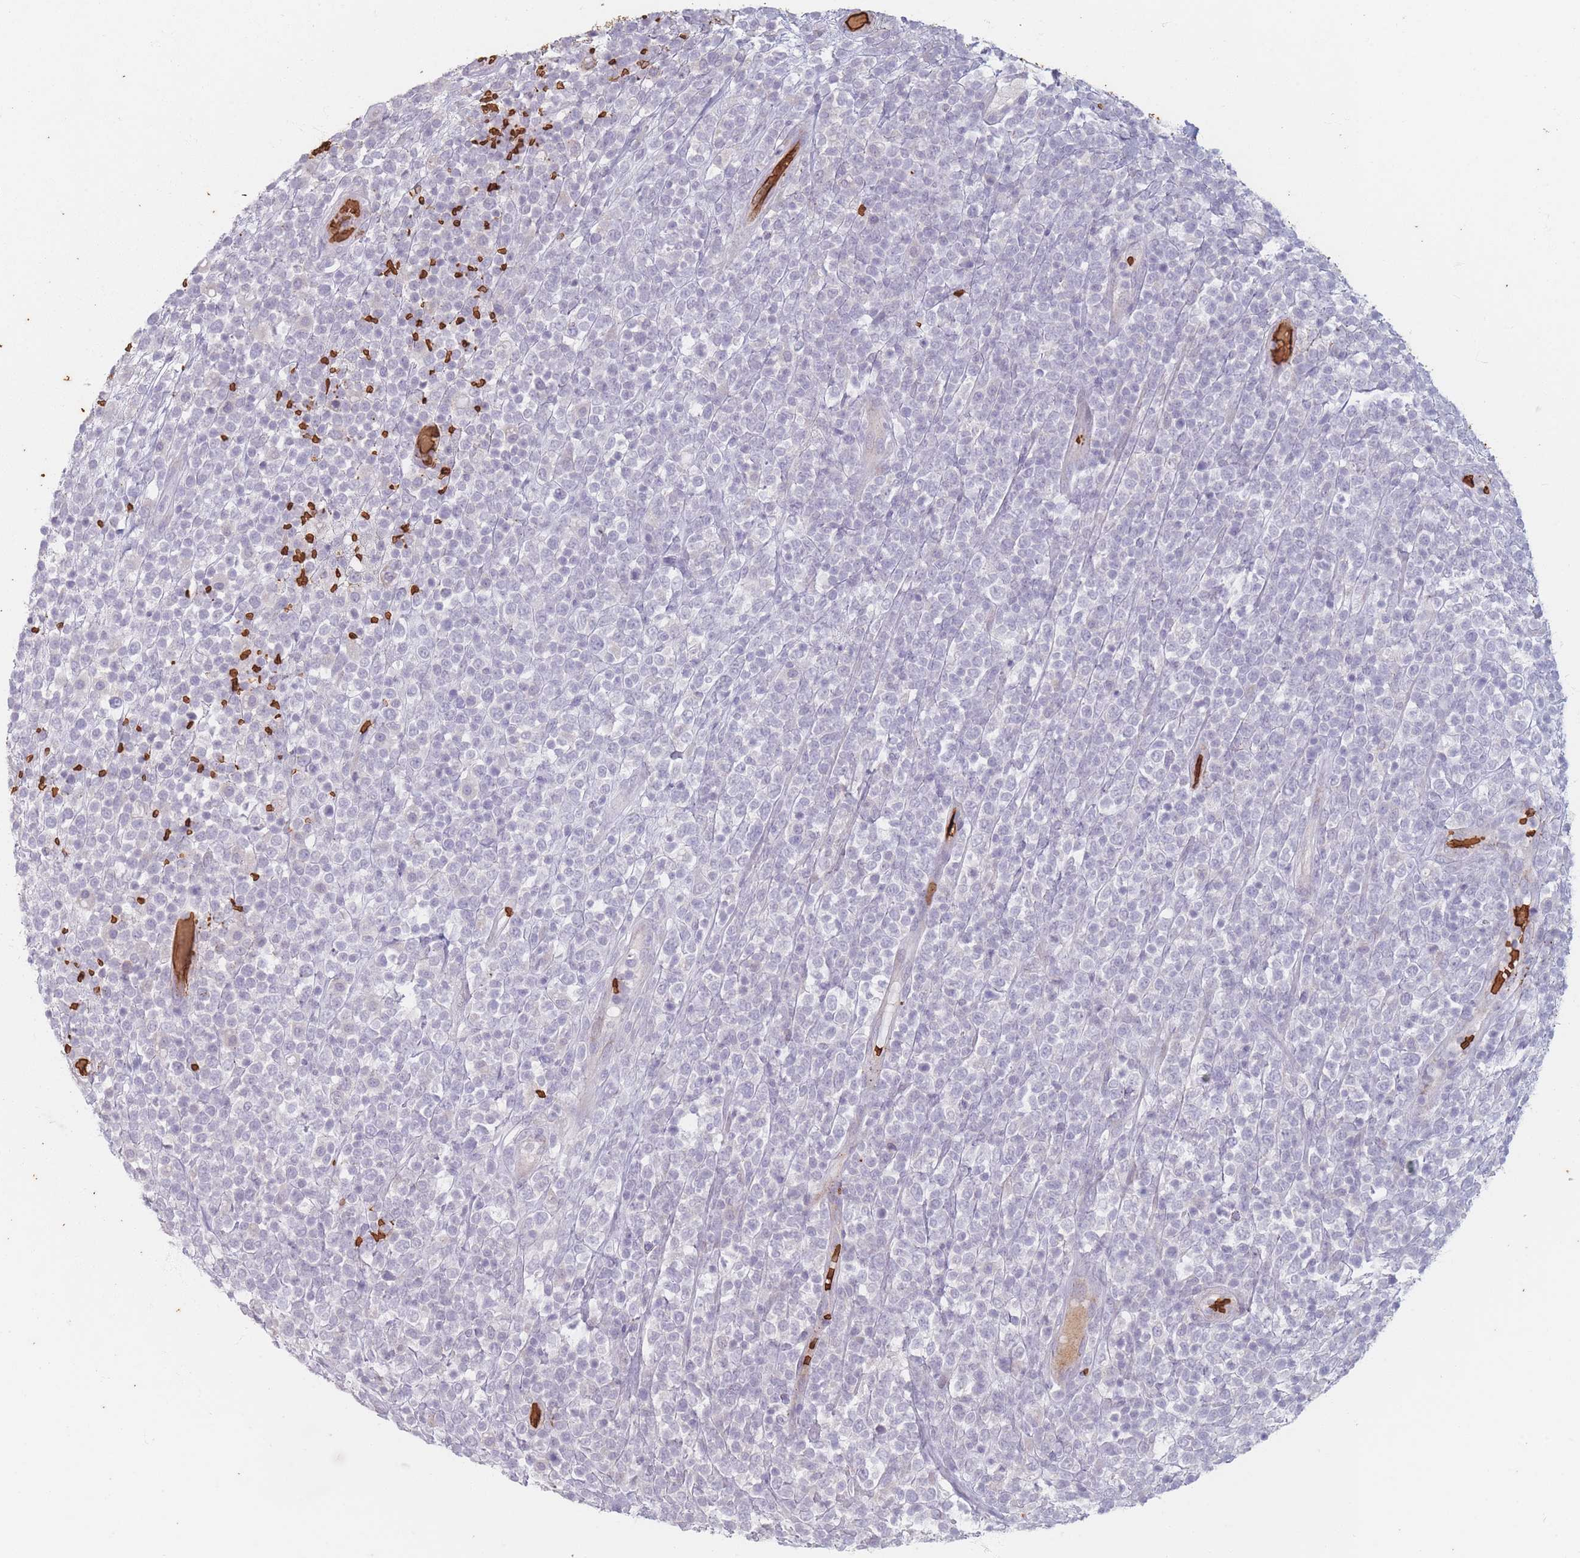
{"staining": {"intensity": "negative", "quantity": "none", "location": "none"}, "tissue": "lymphoma", "cell_type": "Tumor cells", "image_type": "cancer", "snomed": [{"axis": "morphology", "description": "Malignant lymphoma, non-Hodgkin's type, High grade"}, {"axis": "topography", "description": "Colon"}], "caption": "DAB (3,3'-diaminobenzidine) immunohistochemical staining of human lymphoma demonstrates no significant staining in tumor cells.", "gene": "SLC2A6", "patient": {"sex": "female", "age": 53}}